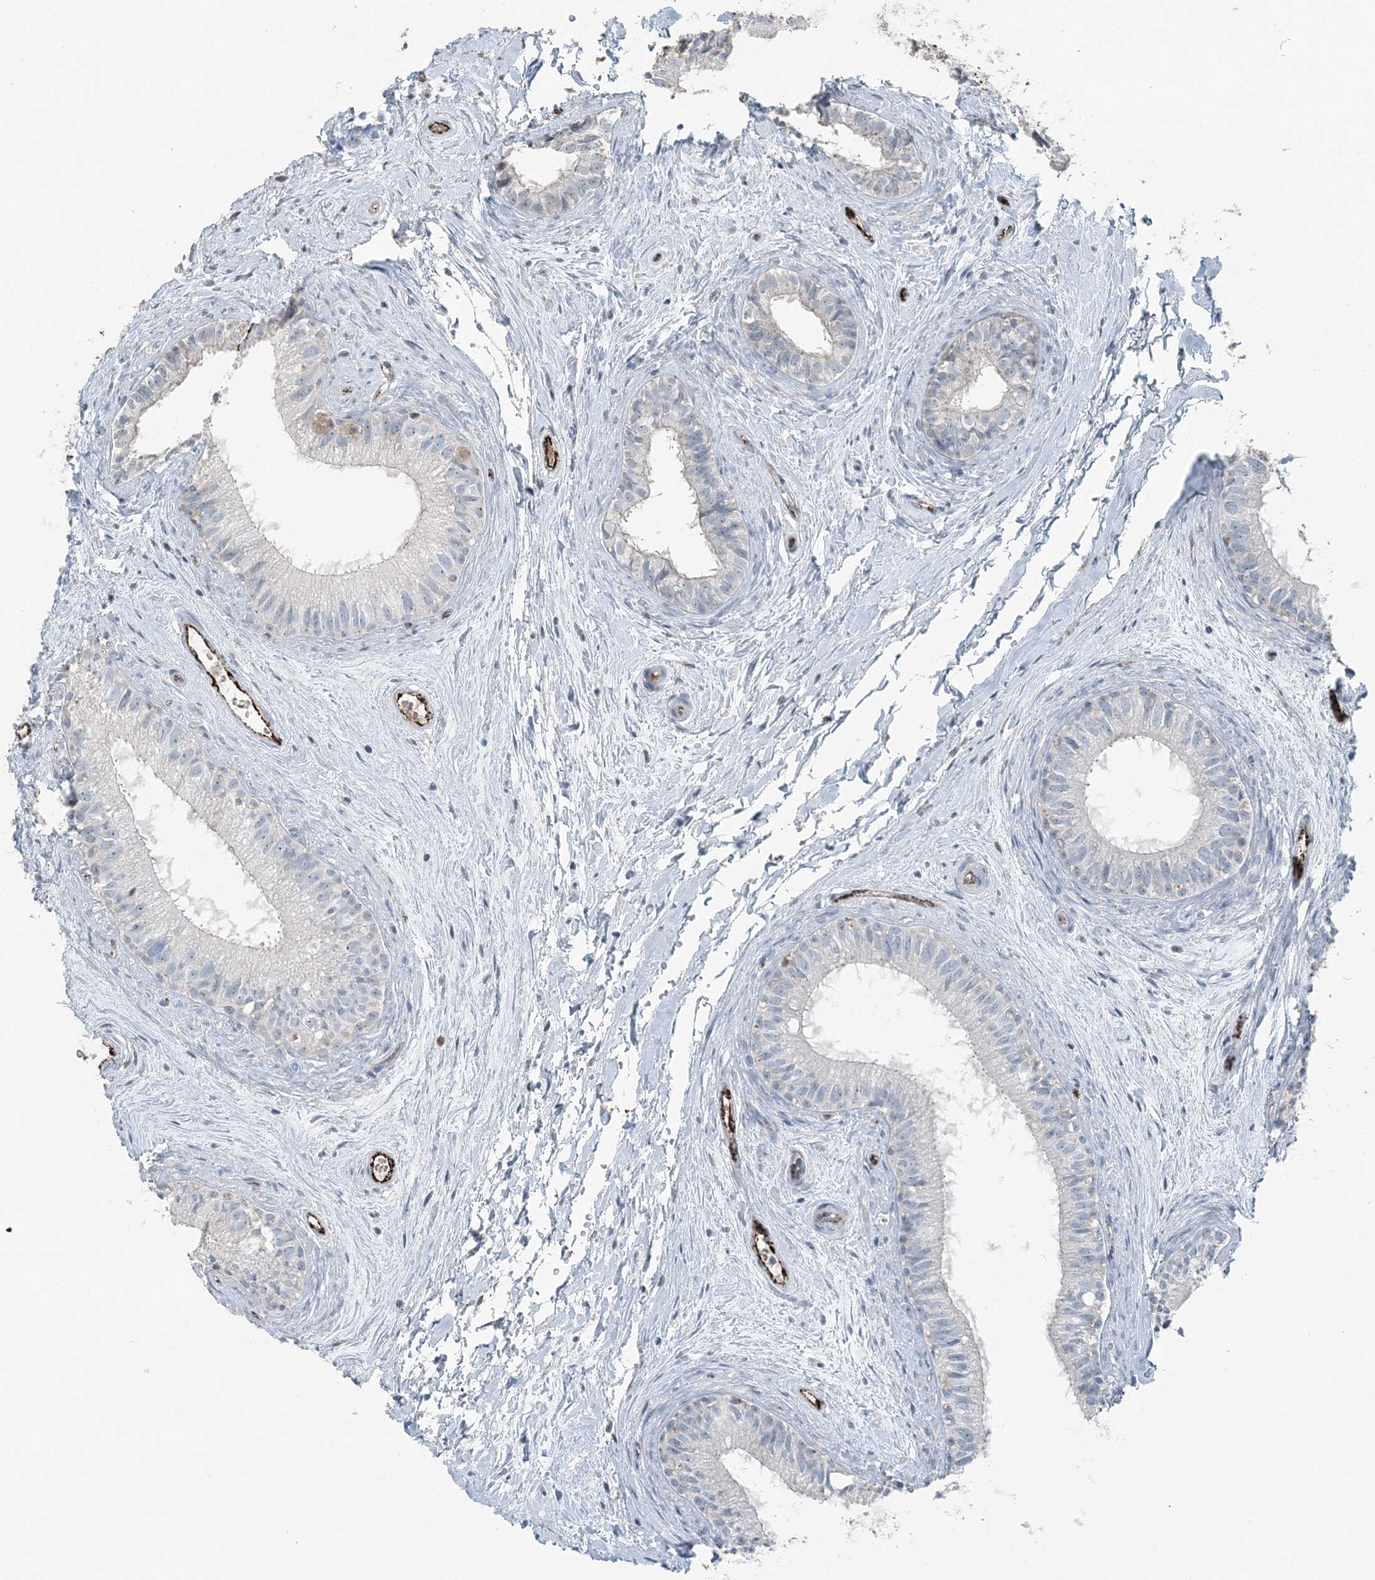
{"staining": {"intensity": "negative", "quantity": "none", "location": "none"}, "tissue": "epididymis", "cell_type": "Glandular cells", "image_type": "normal", "snomed": [{"axis": "morphology", "description": "Normal tissue, NOS"}, {"axis": "topography", "description": "Epididymis"}], "caption": "Micrograph shows no significant protein positivity in glandular cells of normal epididymis. The staining was performed using DAB (3,3'-diaminobenzidine) to visualize the protein expression in brown, while the nuclei were stained in blue with hematoxylin (Magnification: 20x).", "gene": "ELOVL7", "patient": {"sex": "male", "age": 71}}